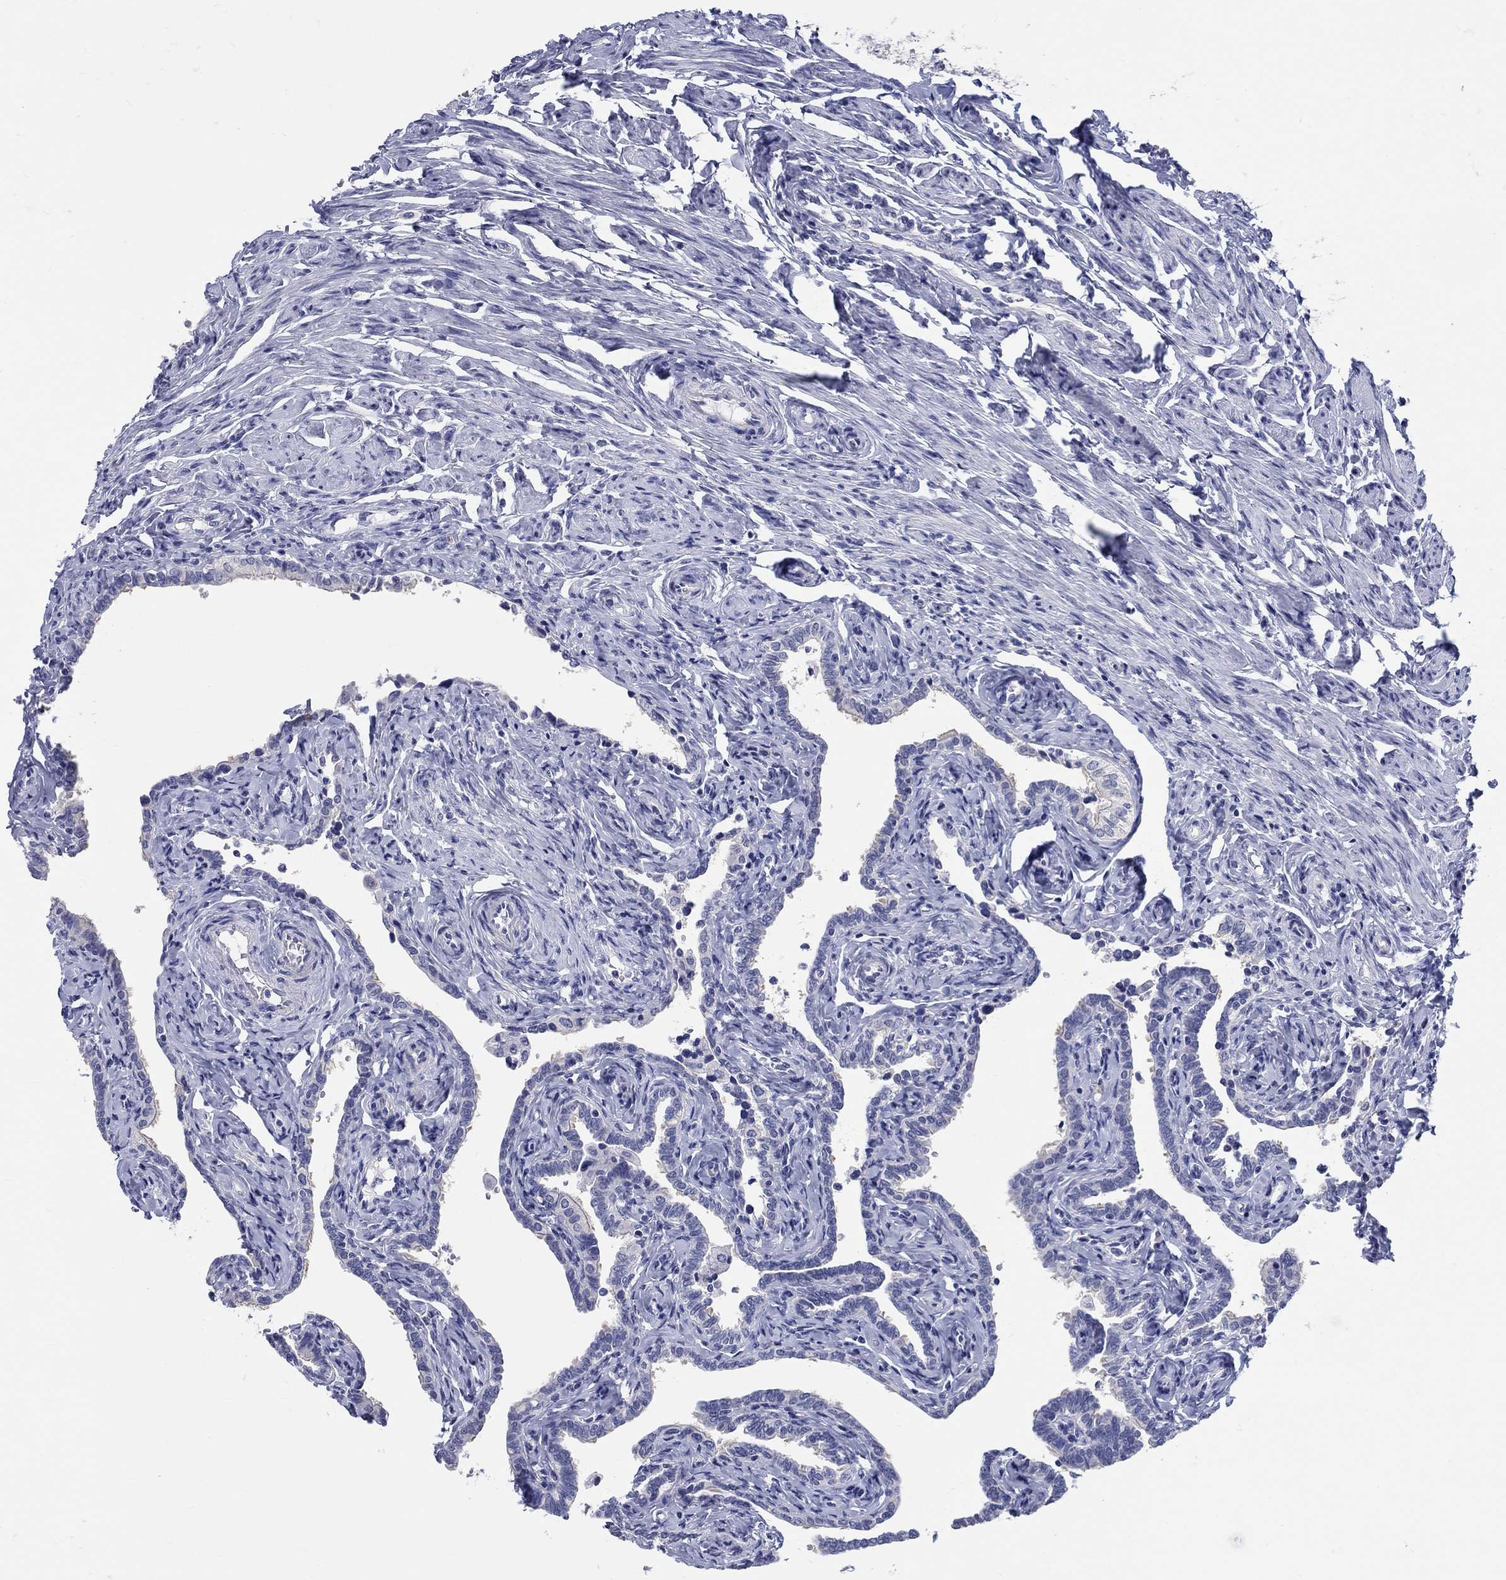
{"staining": {"intensity": "negative", "quantity": "none", "location": "none"}, "tissue": "fallopian tube", "cell_type": "Glandular cells", "image_type": "normal", "snomed": [{"axis": "morphology", "description": "Normal tissue, NOS"}, {"axis": "topography", "description": "Fallopian tube"}, {"axis": "topography", "description": "Ovary"}], "caption": "Immunohistochemistry (IHC) image of unremarkable fallopian tube: fallopian tube stained with DAB displays no significant protein positivity in glandular cells.", "gene": "LRRC4C", "patient": {"sex": "female", "age": 54}}